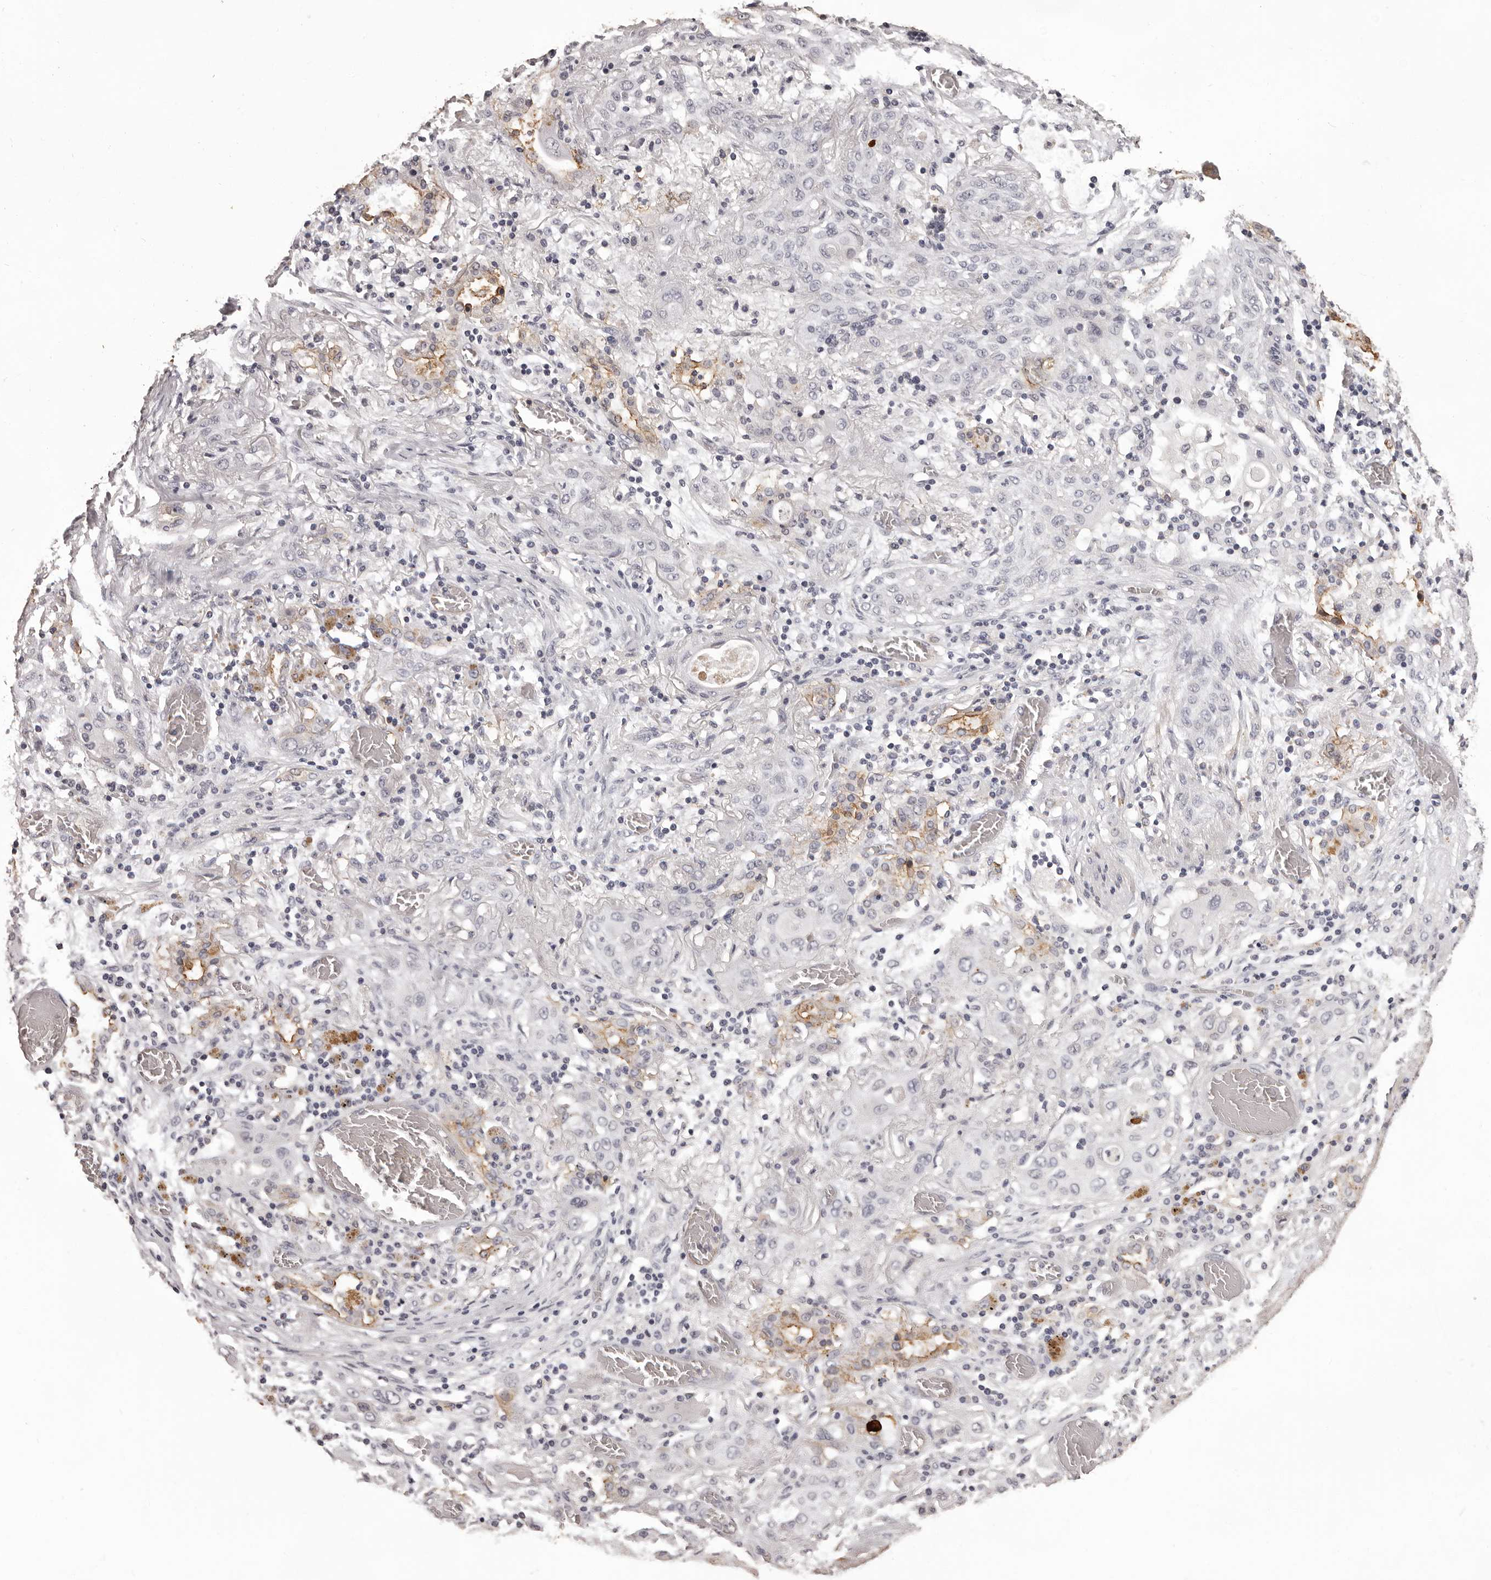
{"staining": {"intensity": "negative", "quantity": "none", "location": "none"}, "tissue": "lung cancer", "cell_type": "Tumor cells", "image_type": "cancer", "snomed": [{"axis": "morphology", "description": "Squamous cell carcinoma, NOS"}, {"axis": "topography", "description": "Lung"}], "caption": "DAB (3,3'-diaminobenzidine) immunohistochemical staining of lung squamous cell carcinoma exhibits no significant expression in tumor cells. (DAB immunohistochemistry, high magnification).", "gene": "GPR78", "patient": {"sex": "female", "age": 47}}